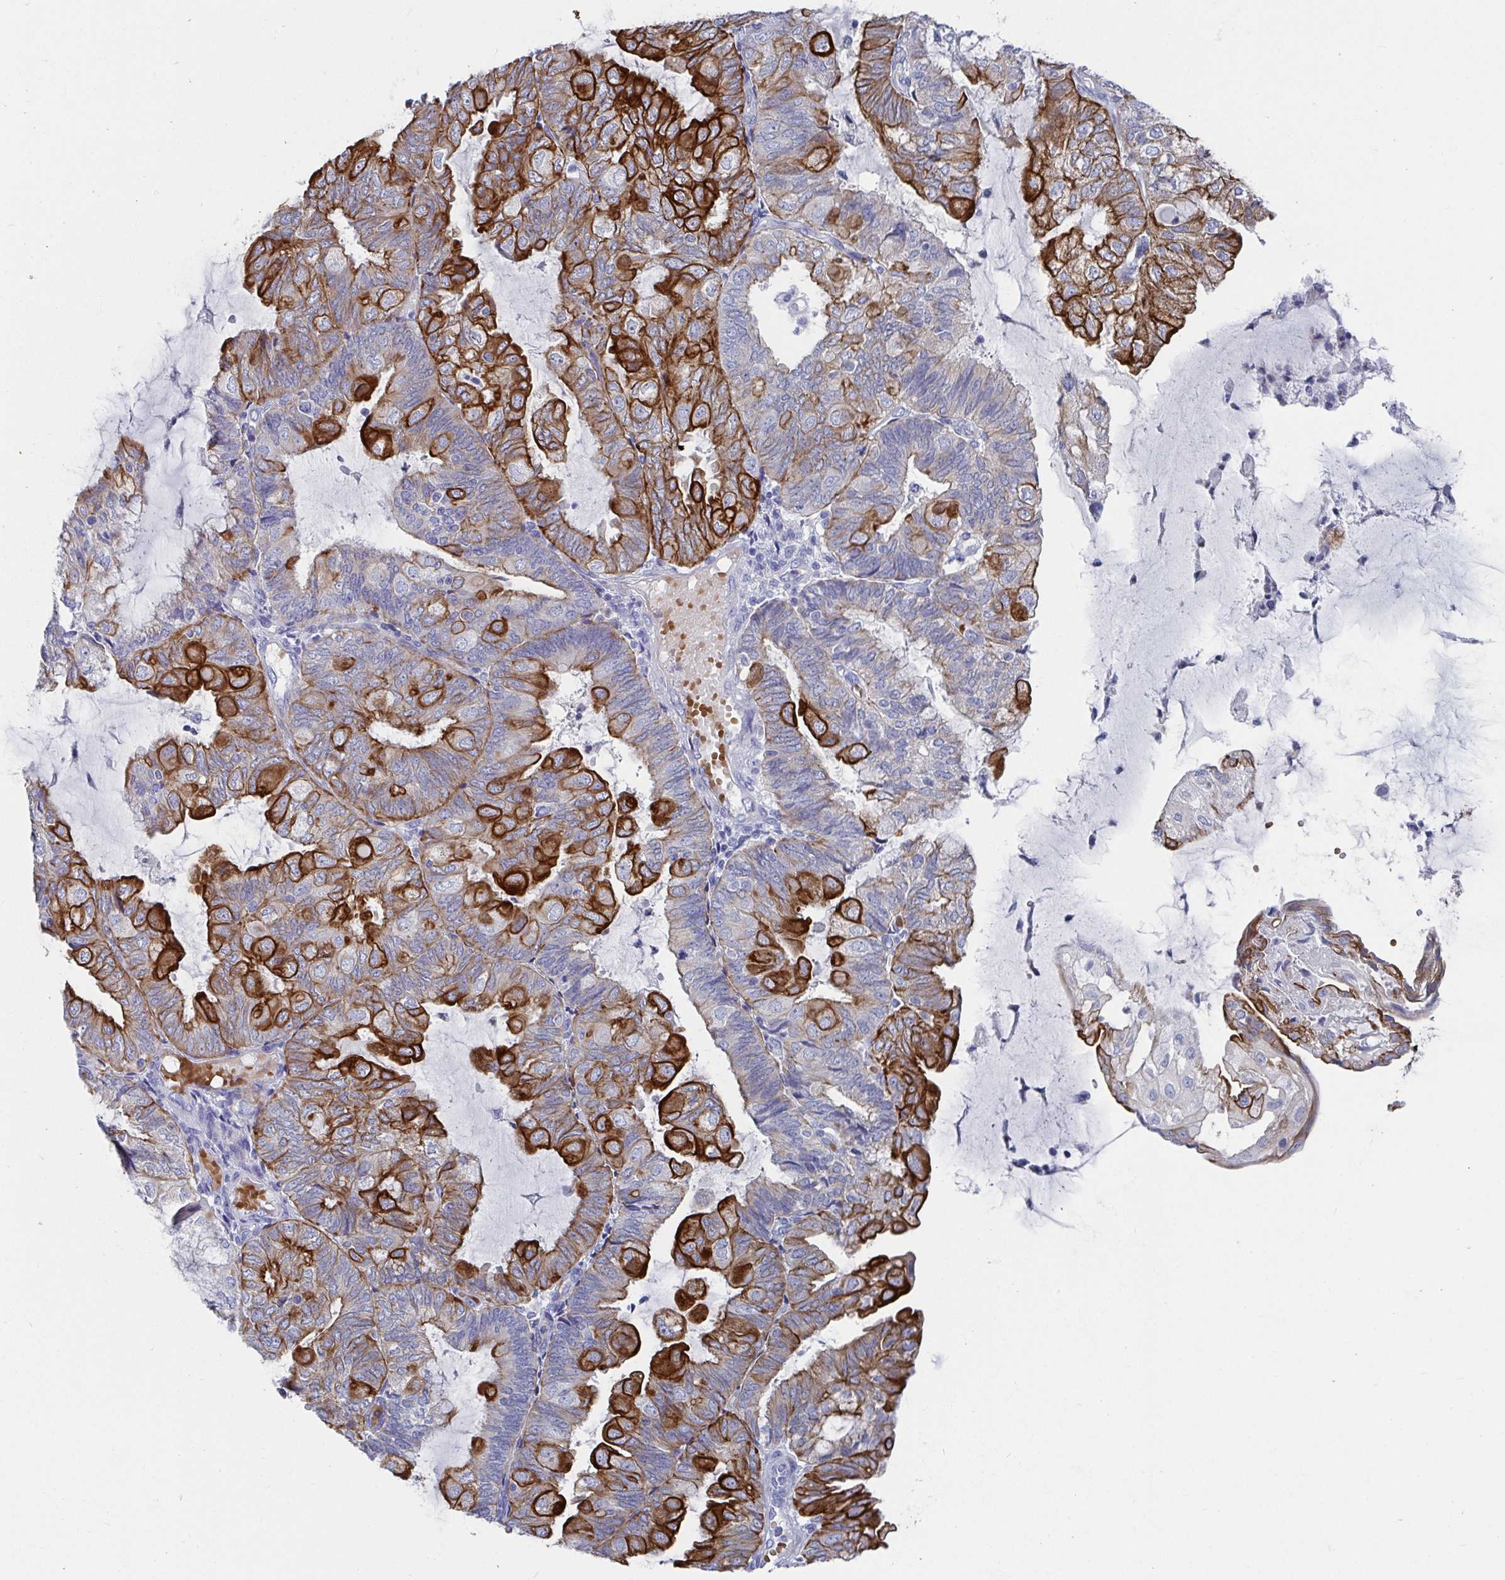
{"staining": {"intensity": "strong", "quantity": "25%-75%", "location": "cytoplasmic/membranous"}, "tissue": "endometrial cancer", "cell_type": "Tumor cells", "image_type": "cancer", "snomed": [{"axis": "morphology", "description": "Adenocarcinoma, NOS"}, {"axis": "topography", "description": "Endometrium"}], "caption": "DAB (3,3'-diaminobenzidine) immunohistochemical staining of endometrial adenocarcinoma exhibits strong cytoplasmic/membranous protein expression in about 25%-75% of tumor cells. (Brightfield microscopy of DAB IHC at high magnification).", "gene": "CLDN8", "patient": {"sex": "female", "age": 81}}